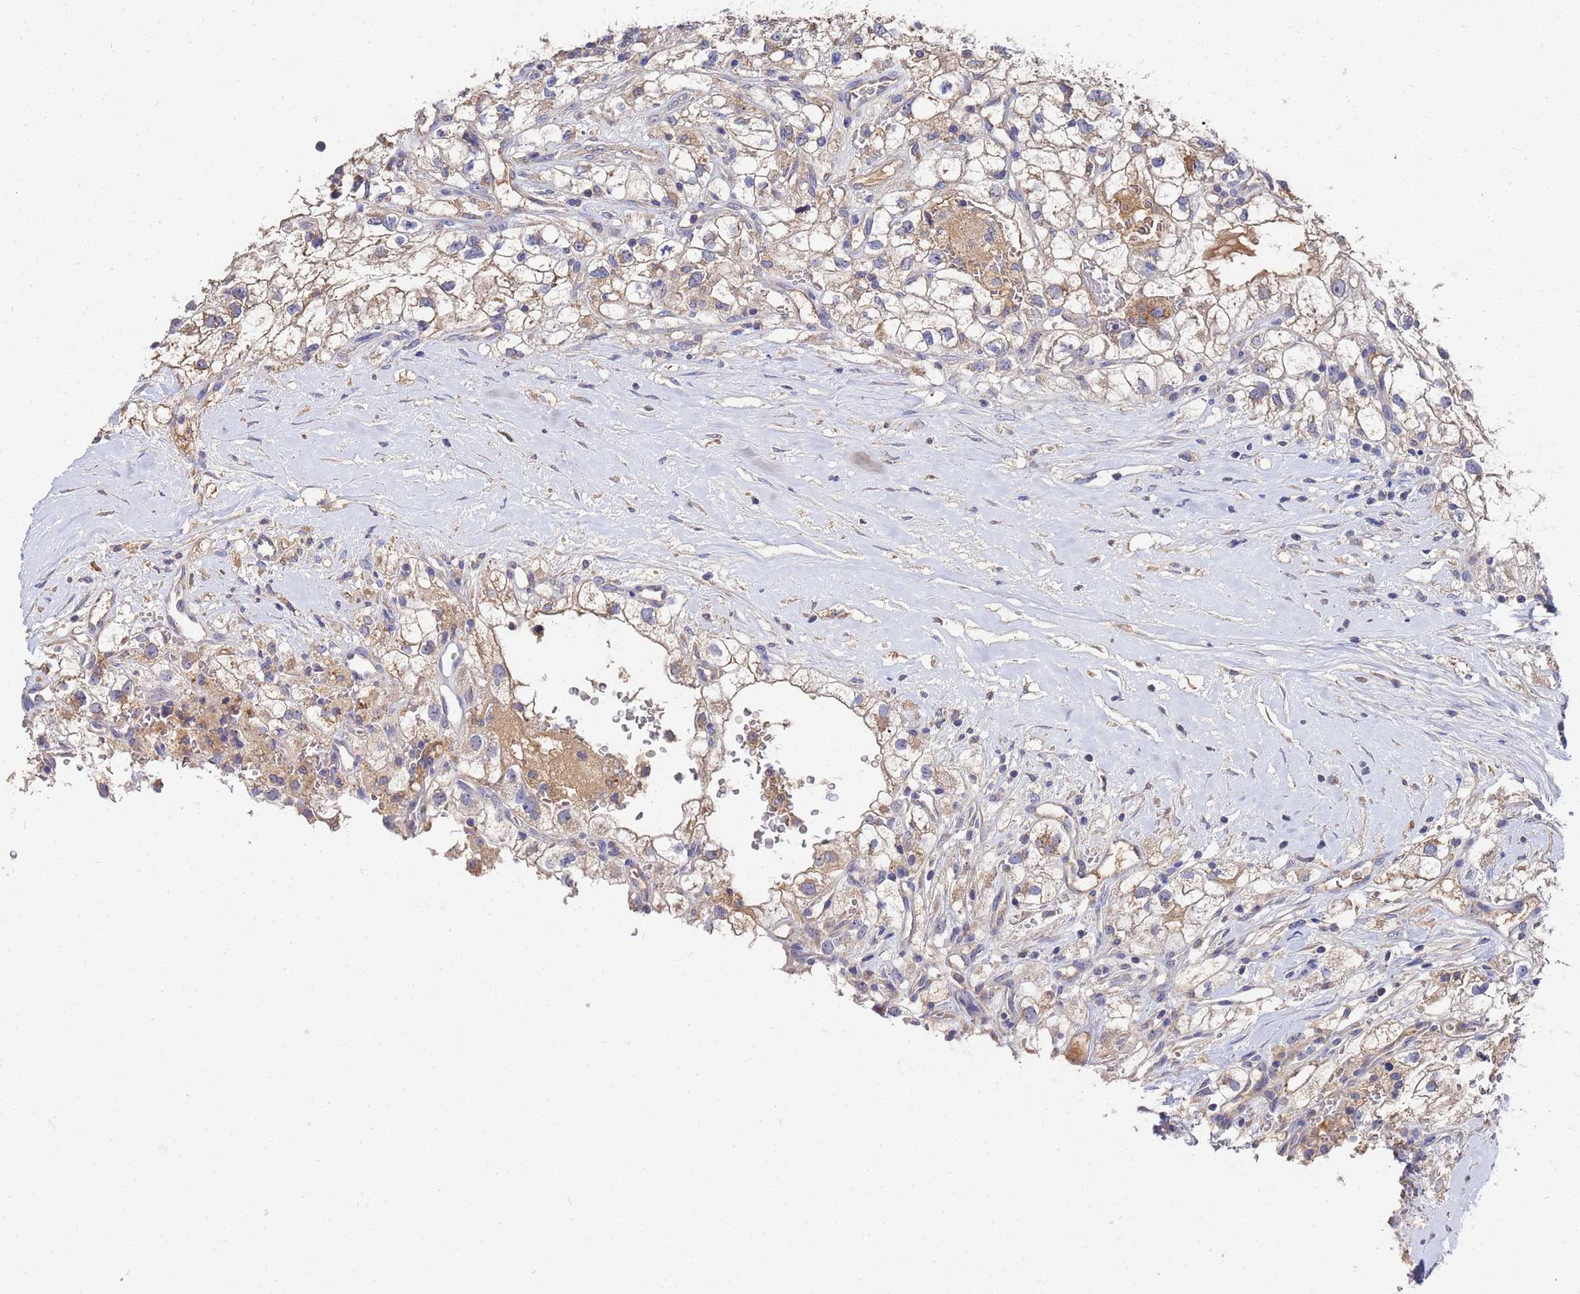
{"staining": {"intensity": "weak", "quantity": "25%-75%", "location": "cytoplasmic/membranous"}, "tissue": "renal cancer", "cell_type": "Tumor cells", "image_type": "cancer", "snomed": [{"axis": "morphology", "description": "Adenocarcinoma, NOS"}, {"axis": "topography", "description": "Kidney"}], "caption": "An immunohistochemistry (IHC) histopathology image of tumor tissue is shown. Protein staining in brown shows weak cytoplasmic/membranous positivity in renal cancer within tumor cells. (DAB IHC with brightfield microscopy, high magnification).", "gene": "TCP10L", "patient": {"sex": "male", "age": 59}}